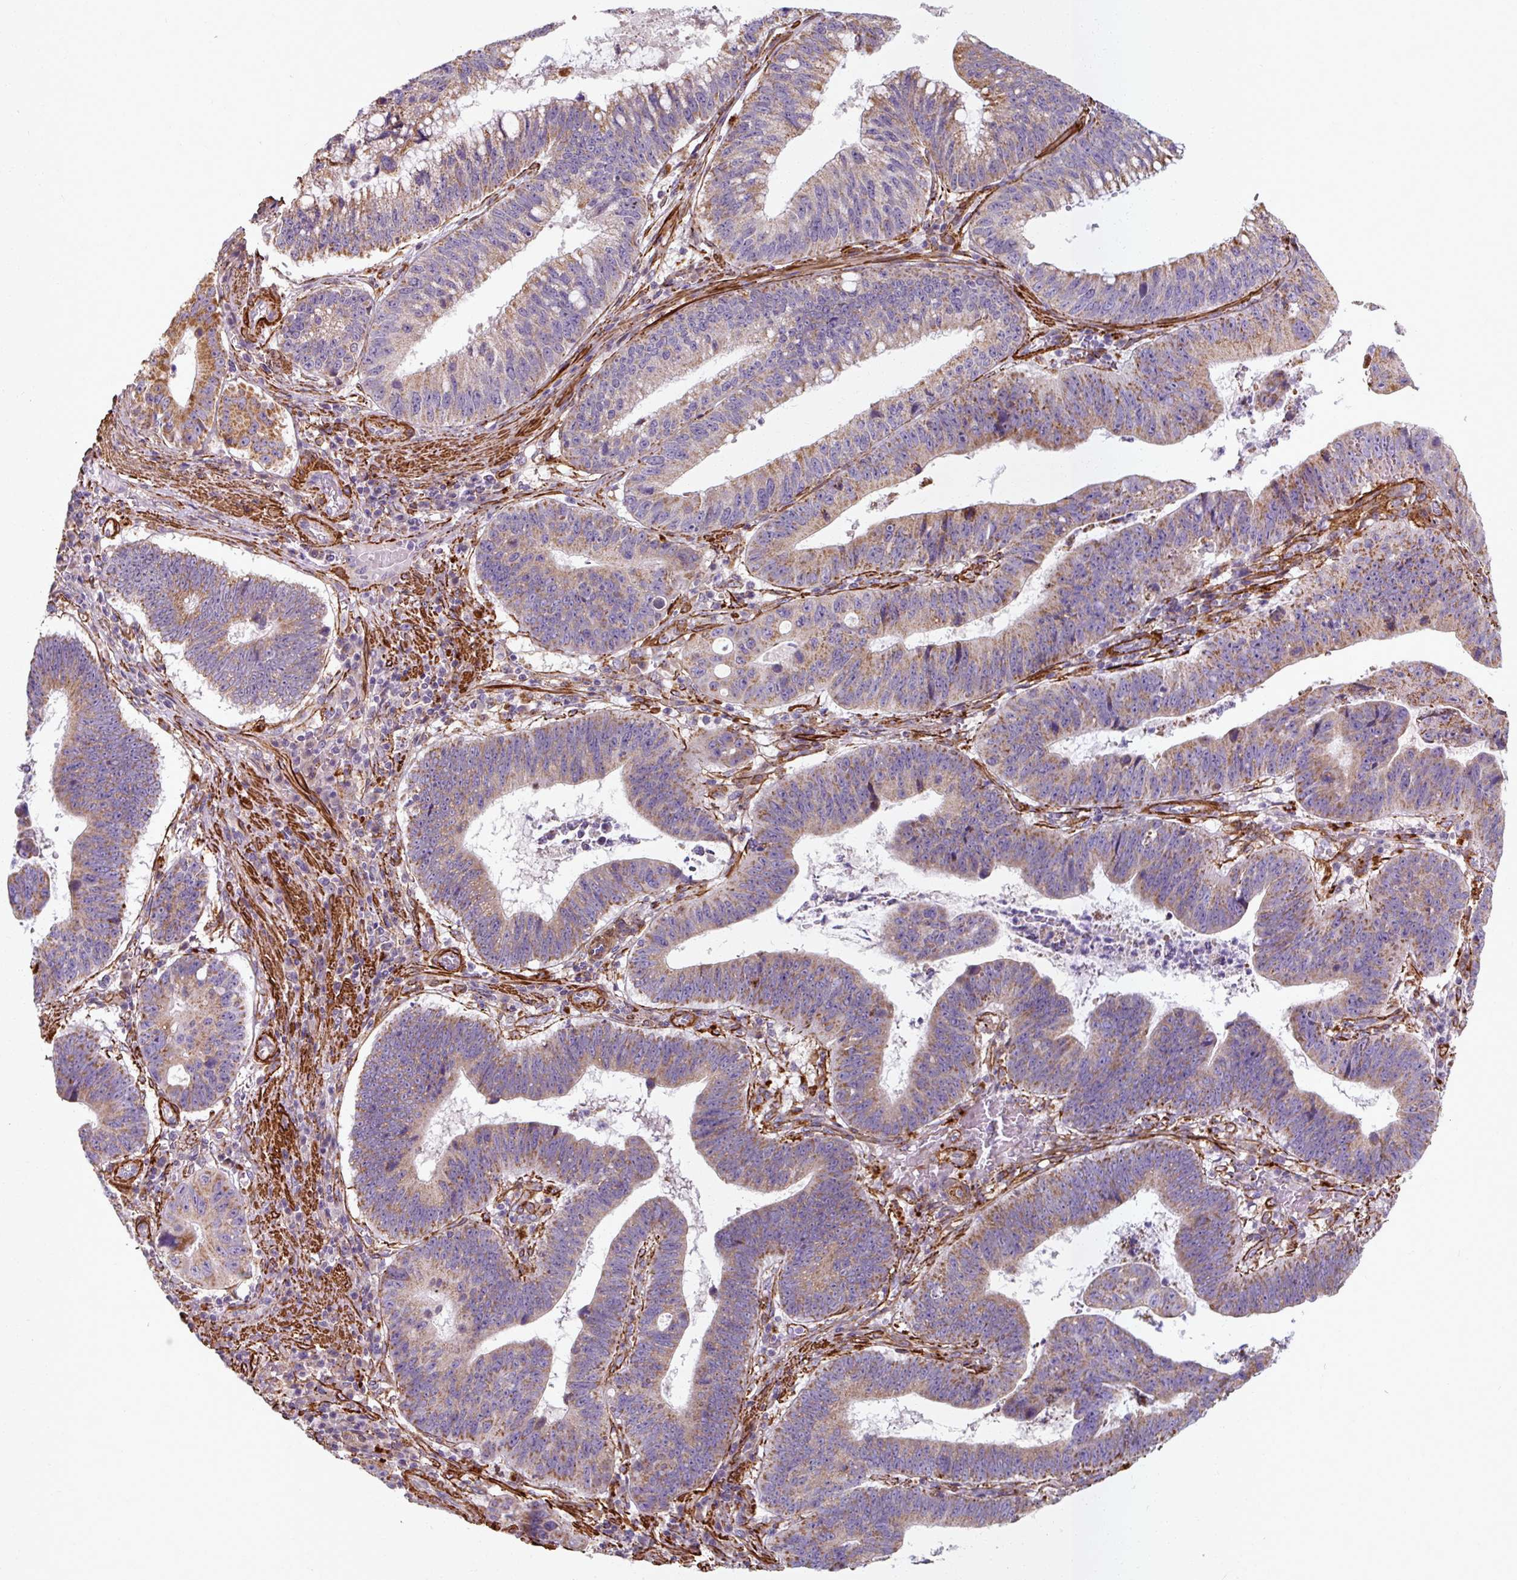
{"staining": {"intensity": "moderate", "quantity": "25%-75%", "location": "cytoplasmic/membranous"}, "tissue": "stomach cancer", "cell_type": "Tumor cells", "image_type": "cancer", "snomed": [{"axis": "morphology", "description": "Adenocarcinoma, NOS"}, {"axis": "topography", "description": "Stomach"}], "caption": "Immunohistochemical staining of human stomach cancer (adenocarcinoma) demonstrates medium levels of moderate cytoplasmic/membranous protein expression in about 25%-75% of tumor cells.", "gene": "MRPS5", "patient": {"sex": "male", "age": 59}}